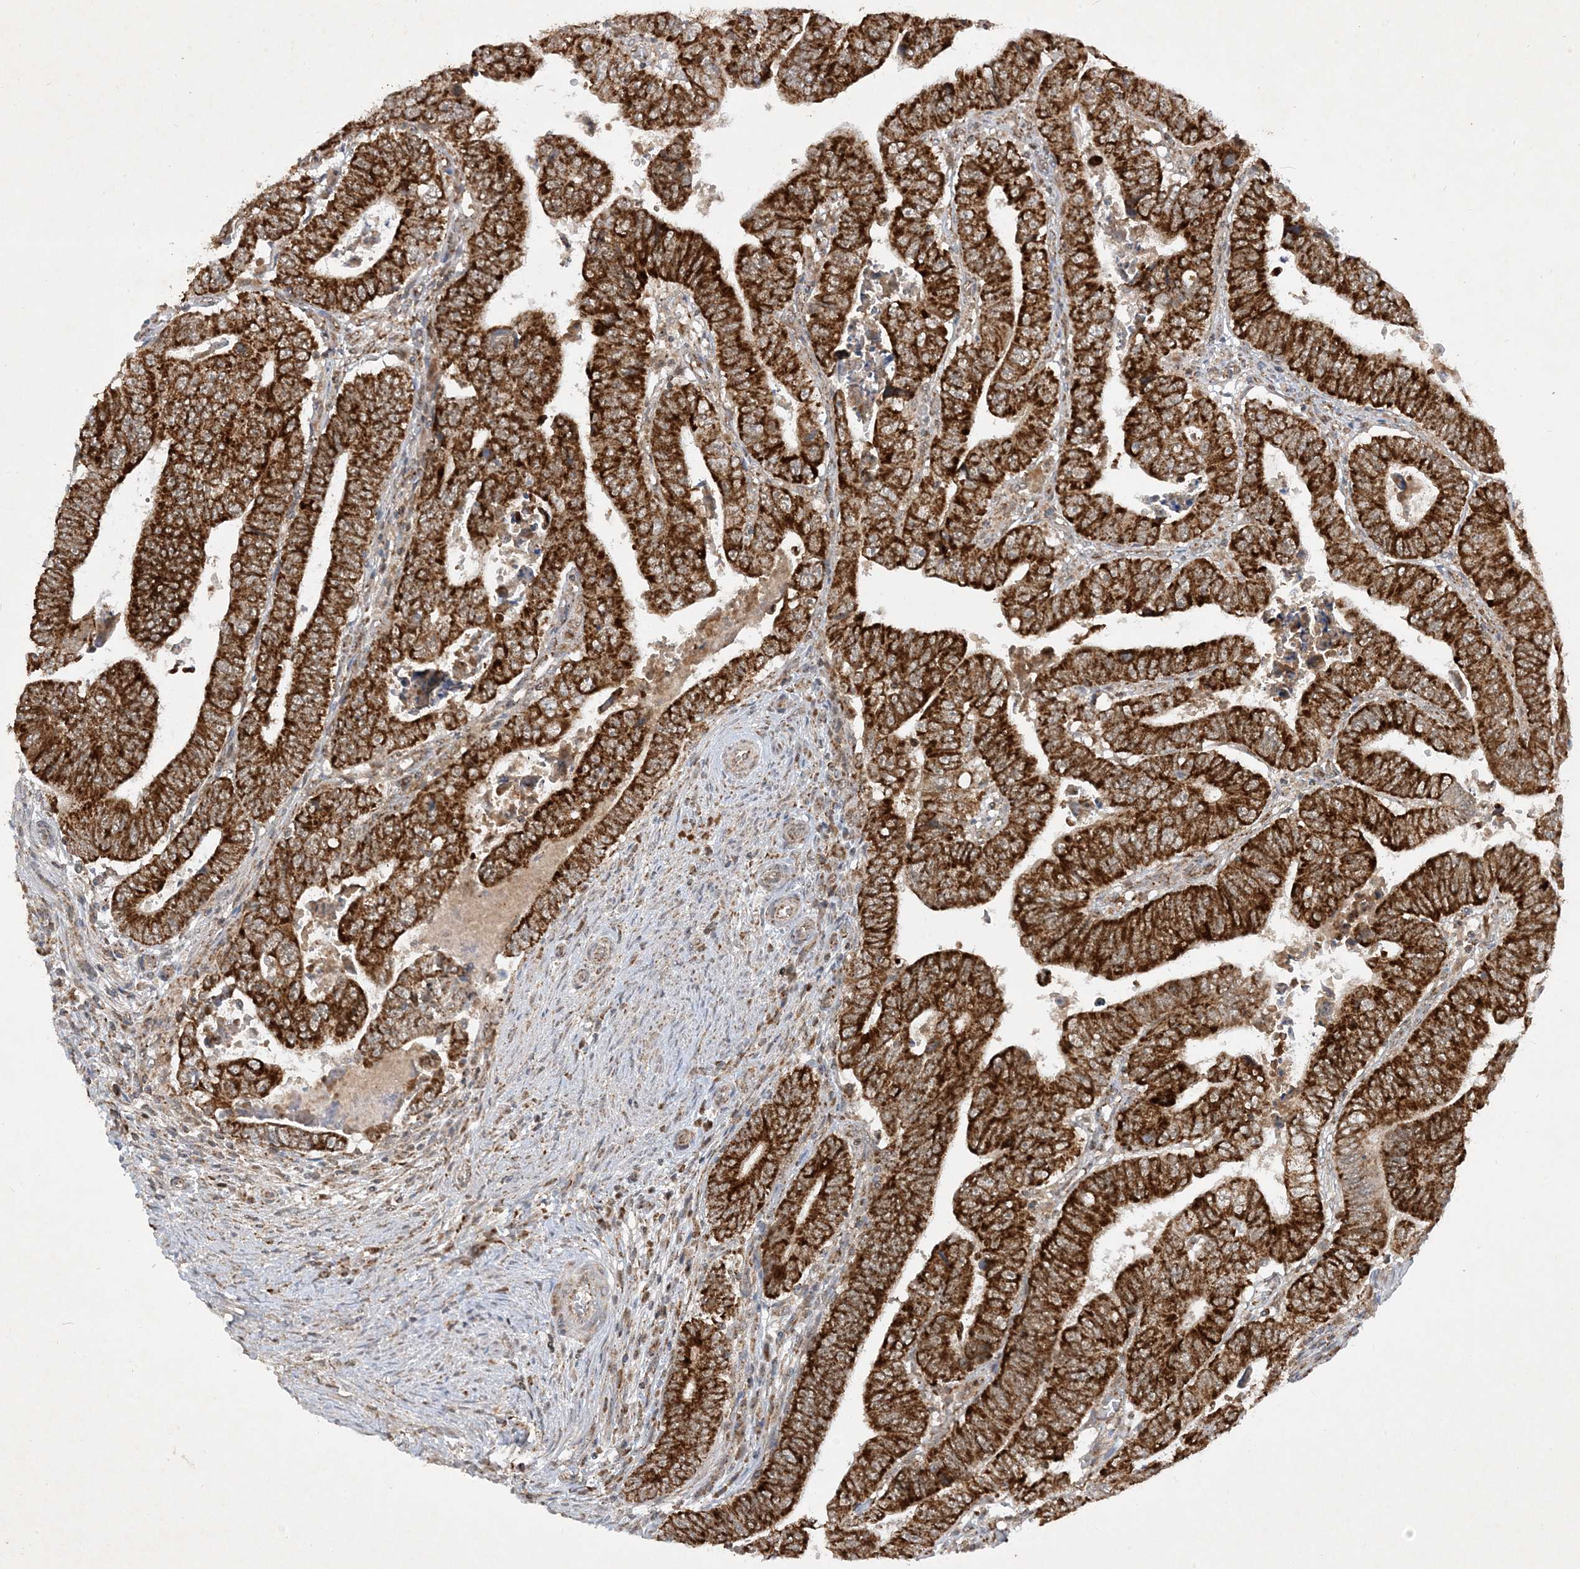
{"staining": {"intensity": "strong", "quantity": ">75%", "location": "cytoplasmic/membranous"}, "tissue": "colorectal cancer", "cell_type": "Tumor cells", "image_type": "cancer", "snomed": [{"axis": "morphology", "description": "Normal tissue, NOS"}, {"axis": "morphology", "description": "Adenocarcinoma, NOS"}, {"axis": "topography", "description": "Rectum"}], "caption": "Adenocarcinoma (colorectal) tissue demonstrates strong cytoplasmic/membranous staining in about >75% of tumor cells, visualized by immunohistochemistry.", "gene": "NDUFAF3", "patient": {"sex": "female", "age": 65}}